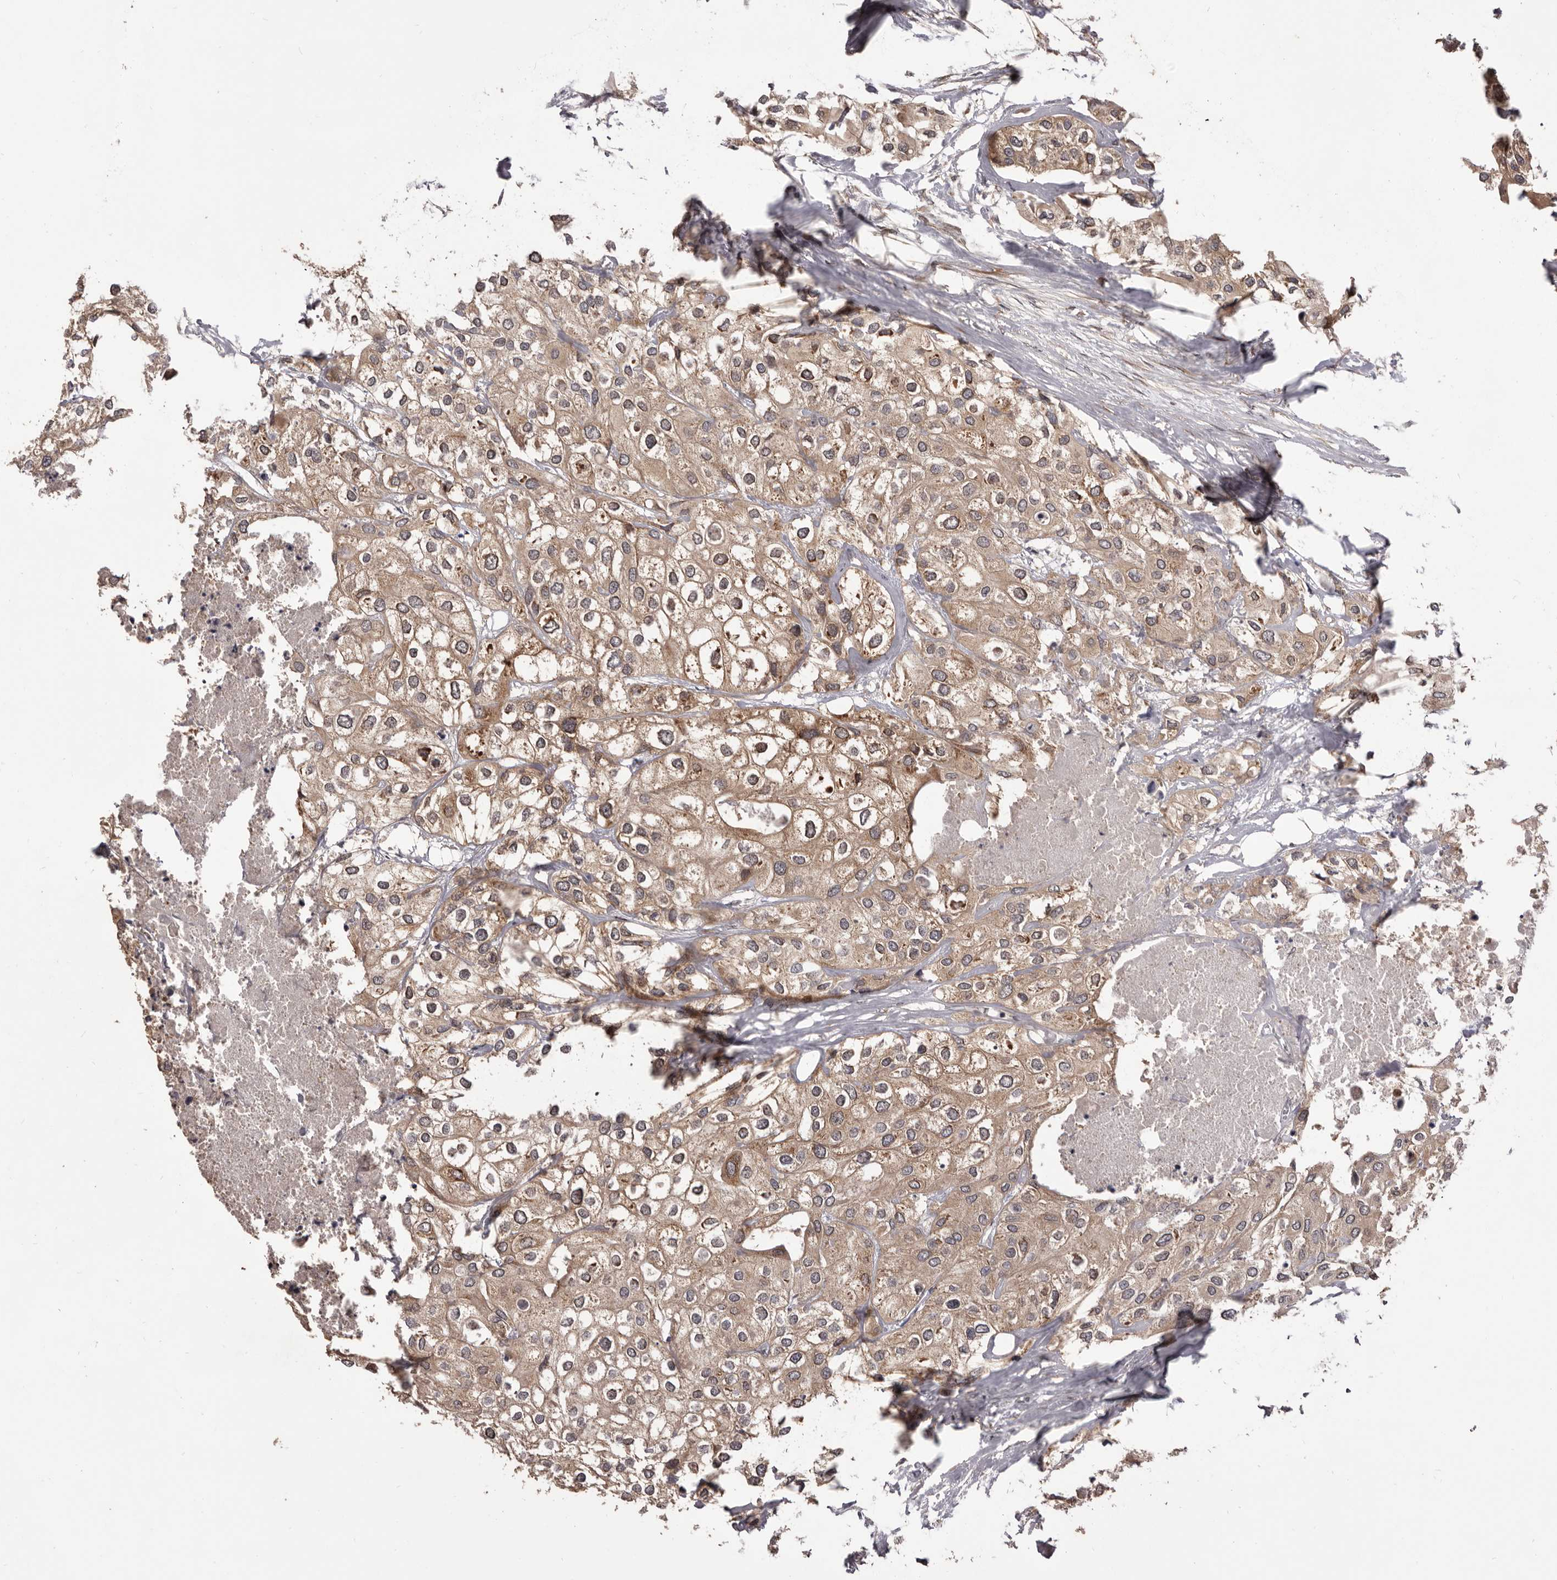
{"staining": {"intensity": "moderate", "quantity": ">75%", "location": "cytoplasmic/membranous"}, "tissue": "urothelial cancer", "cell_type": "Tumor cells", "image_type": "cancer", "snomed": [{"axis": "morphology", "description": "Urothelial carcinoma, High grade"}, {"axis": "topography", "description": "Urinary bladder"}], "caption": "High-grade urothelial carcinoma stained with a protein marker shows moderate staining in tumor cells.", "gene": "HBS1L", "patient": {"sex": "male", "age": 64}}